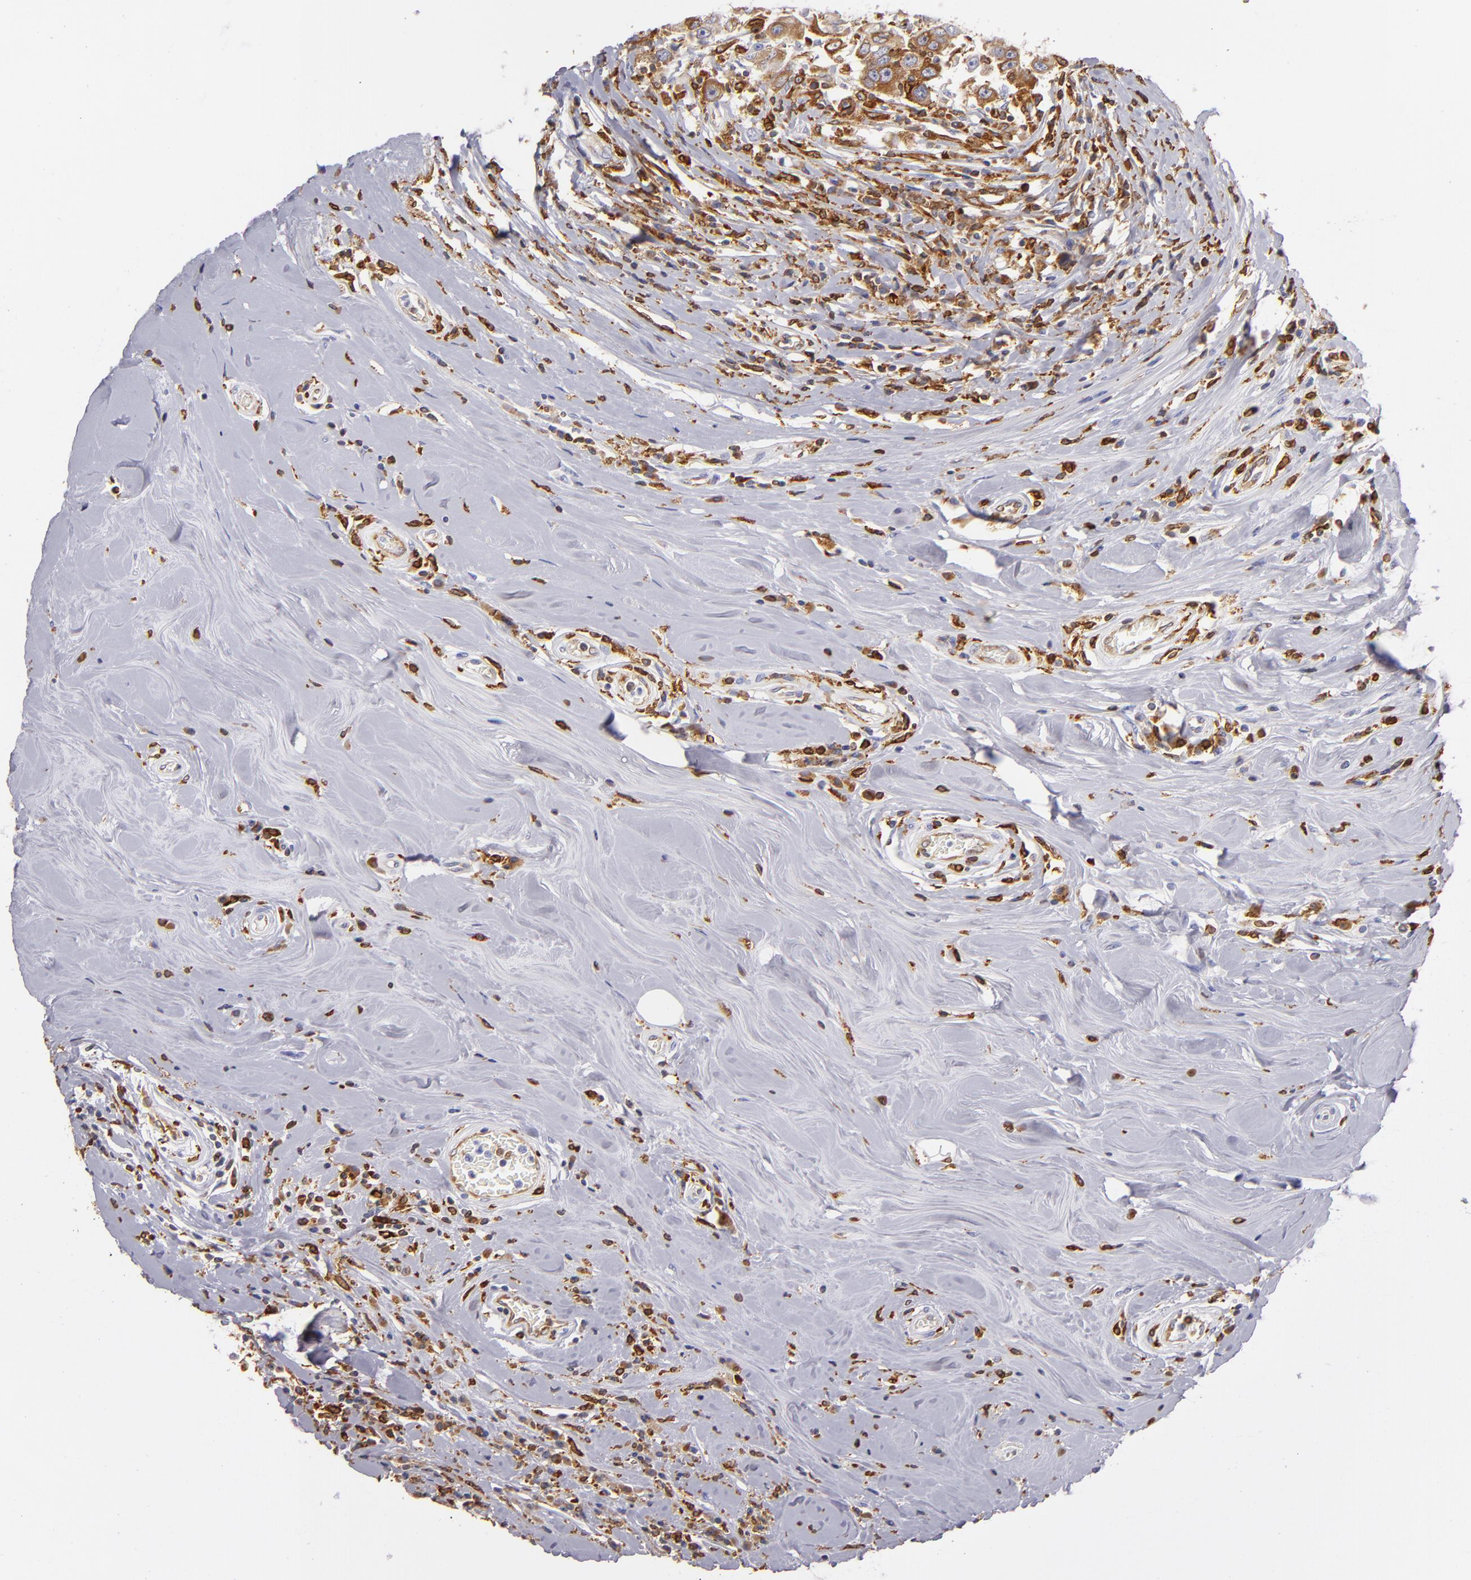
{"staining": {"intensity": "strong", "quantity": ">75%", "location": "cytoplasmic/membranous"}, "tissue": "breast cancer", "cell_type": "Tumor cells", "image_type": "cancer", "snomed": [{"axis": "morphology", "description": "Duct carcinoma"}, {"axis": "topography", "description": "Breast"}], "caption": "This micrograph demonstrates infiltrating ductal carcinoma (breast) stained with immunohistochemistry (IHC) to label a protein in brown. The cytoplasmic/membranous of tumor cells show strong positivity for the protein. Nuclei are counter-stained blue.", "gene": "CD74", "patient": {"sex": "female", "age": 27}}